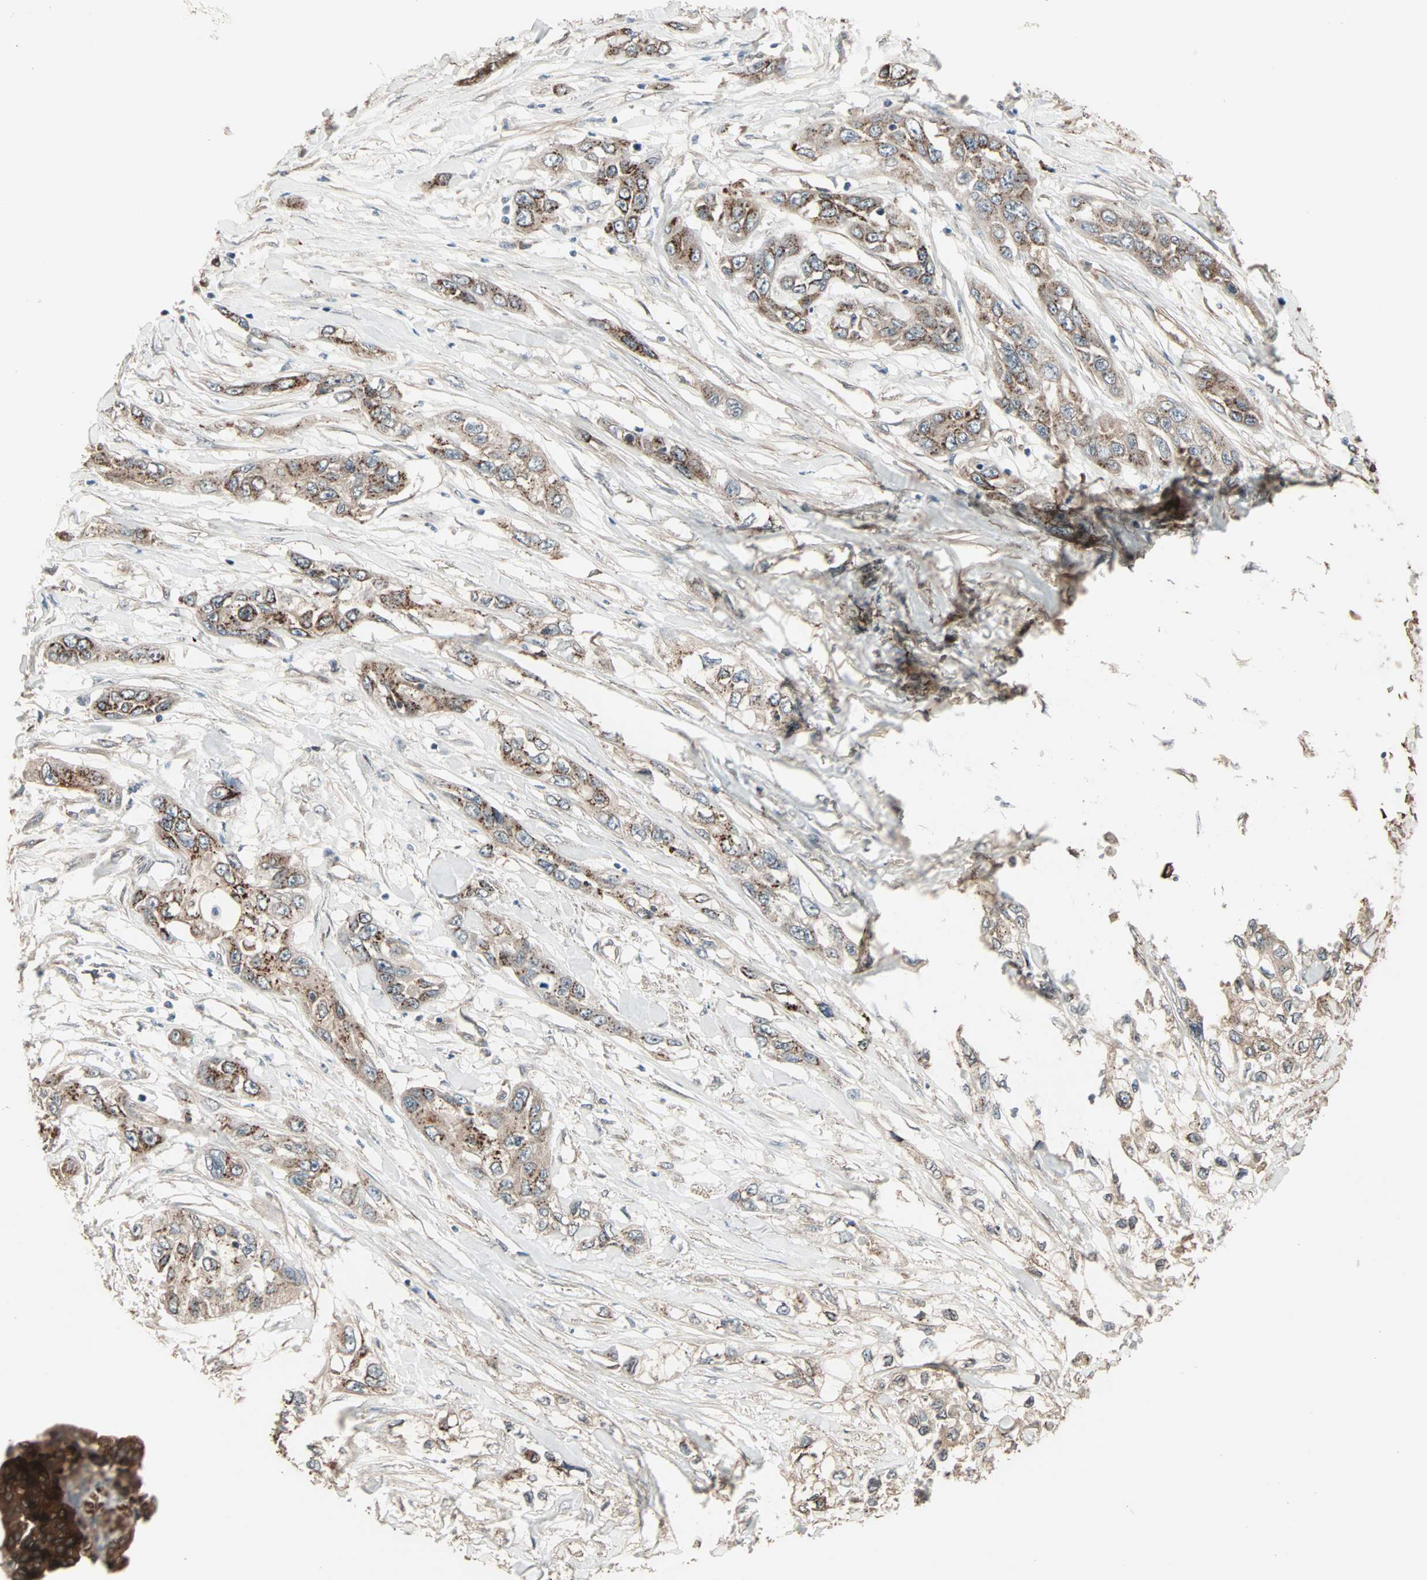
{"staining": {"intensity": "strong", "quantity": ">75%", "location": "cytoplasmic/membranous"}, "tissue": "pancreatic cancer", "cell_type": "Tumor cells", "image_type": "cancer", "snomed": [{"axis": "morphology", "description": "Adenocarcinoma, NOS"}, {"axis": "topography", "description": "Pancreas"}], "caption": "Pancreatic cancer was stained to show a protein in brown. There is high levels of strong cytoplasmic/membranous positivity in approximately >75% of tumor cells.", "gene": "GALNT3", "patient": {"sex": "female", "age": 70}}